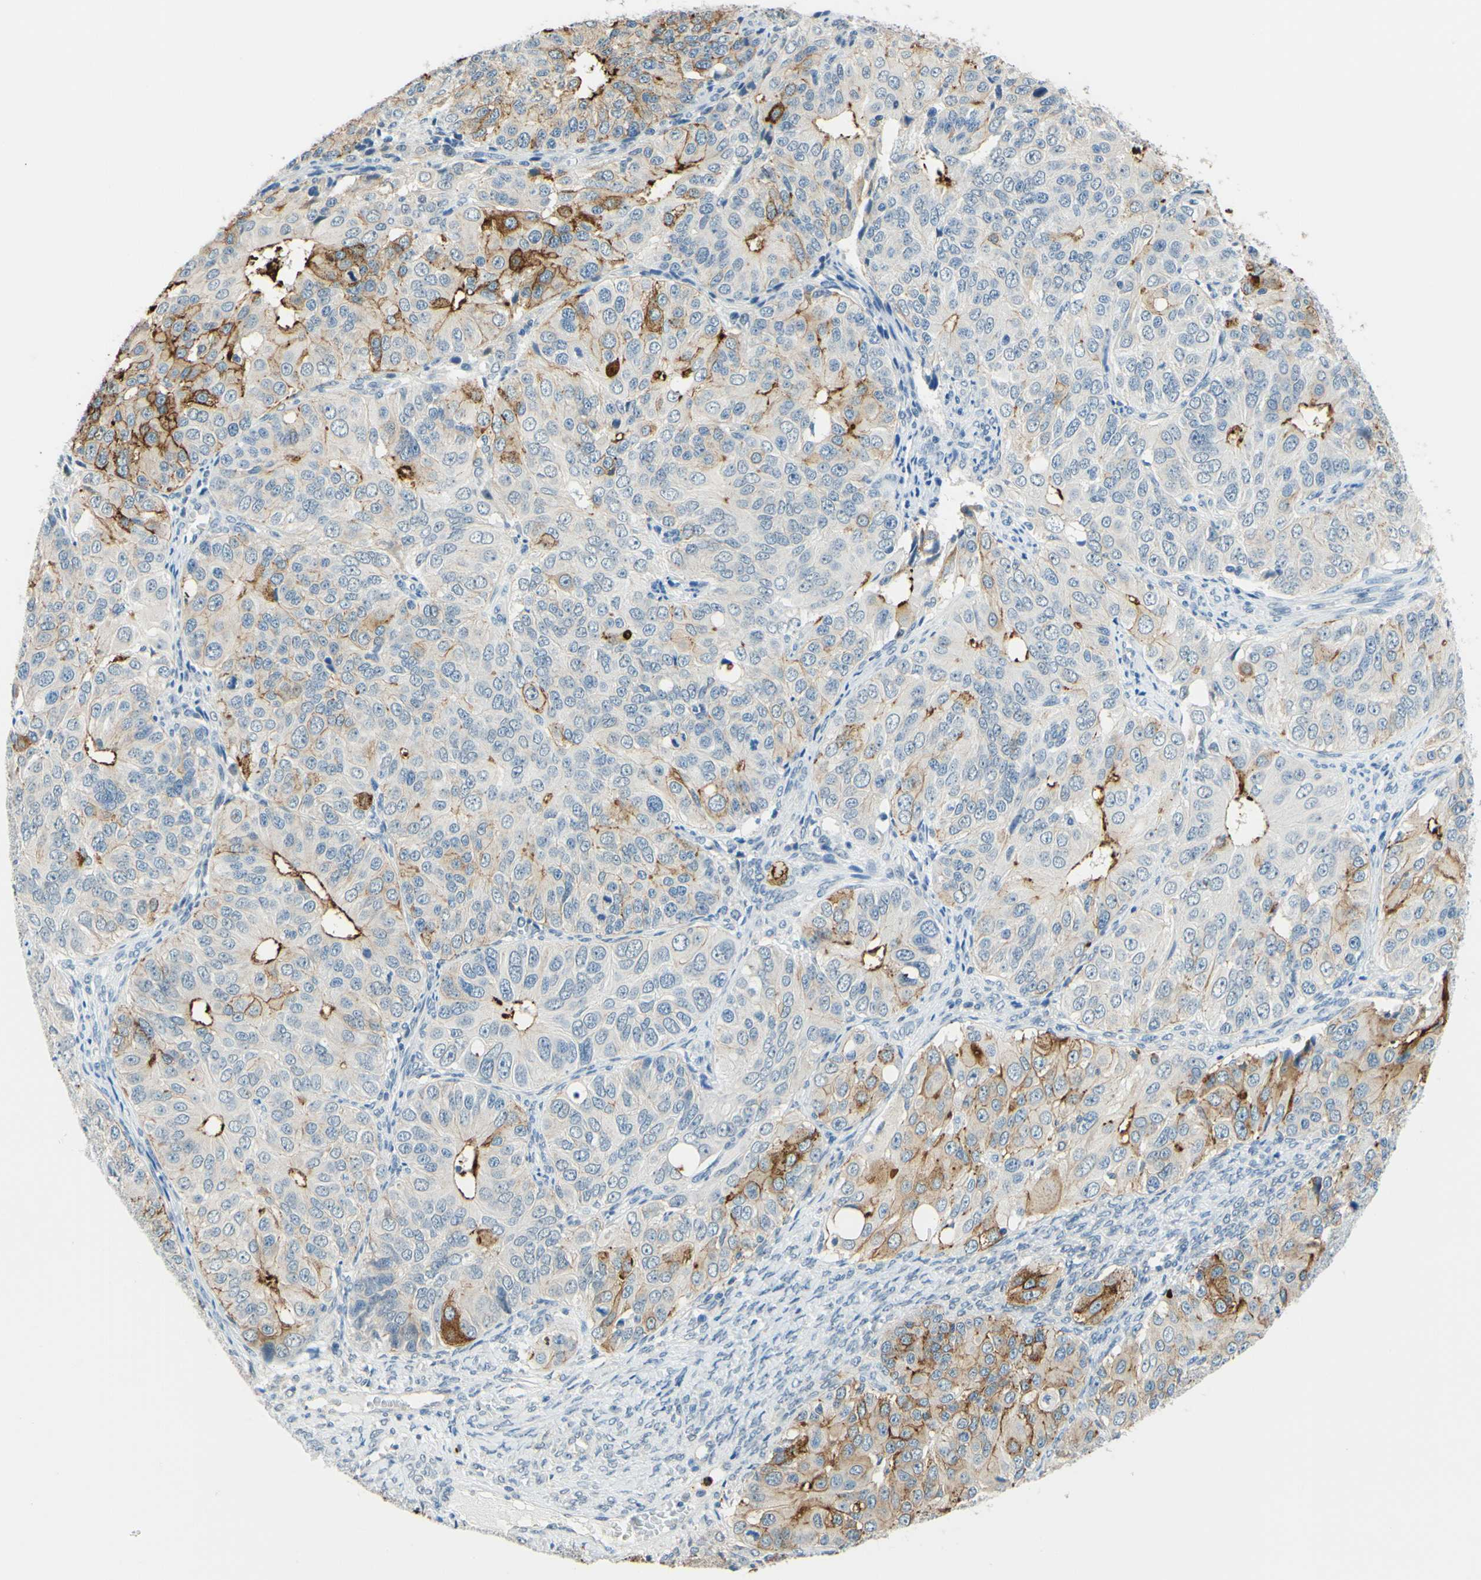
{"staining": {"intensity": "strong", "quantity": "<25%", "location": "cytoplasmic/membranous"}, "tissue": "ovarian cancer", "cell_type": "Tumor cells", "image_type": "cancer", "snomed": [{"axis": "morphology", "description": "Carcinoma, endometroid"}, {"axis": "topography", "description": "Ovary"}], "caption": "The histopathology image demonstrates staining of endometroid carcinoma (ovarian), revealing strong cytoplasmic/membranous protein positivity (brown color) within tumor cells. The staining is performed using DAB brown chromogen to label protein expression. The nuclei are counter-stained blue using hematoxylin.", "gene": "TREM2", "patient": {"sex": "female", "age": 51}}